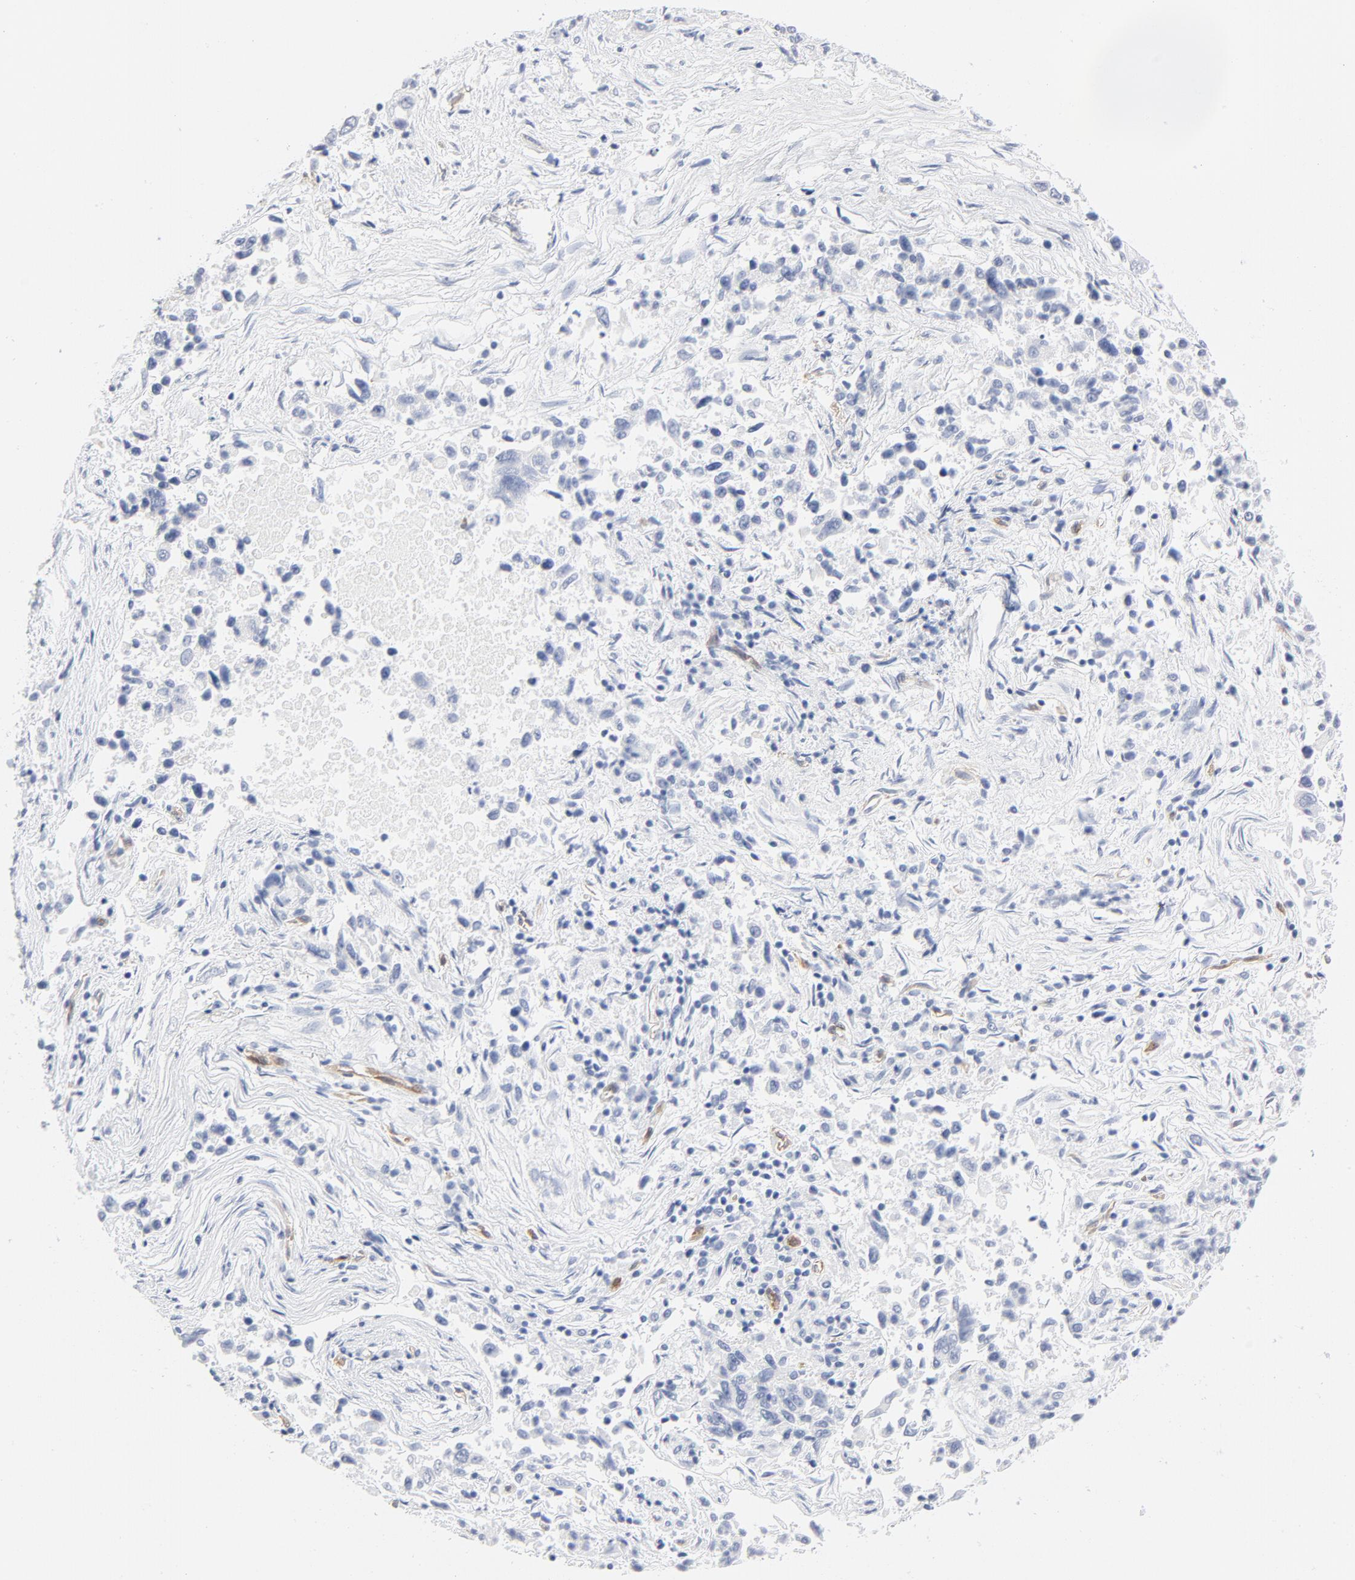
{"staining": {"intensity": "negative", "quantity": "none", "location": "none"}, "tissue": "lung cancer", "cell_type": "Tumor cells", "image_type": "cancer", "snomed": [{"axis": "morphology", "description": "Adenocarcinoma, NOS"}, {"axis": "topography", "description": "Lung"}], "caption": "Histopathology image shows no significant protein expression in tumor cells of lung adenocarcinoma.", "gene": "SHANK3", "patient": {"sex": "male", "age": 84}}